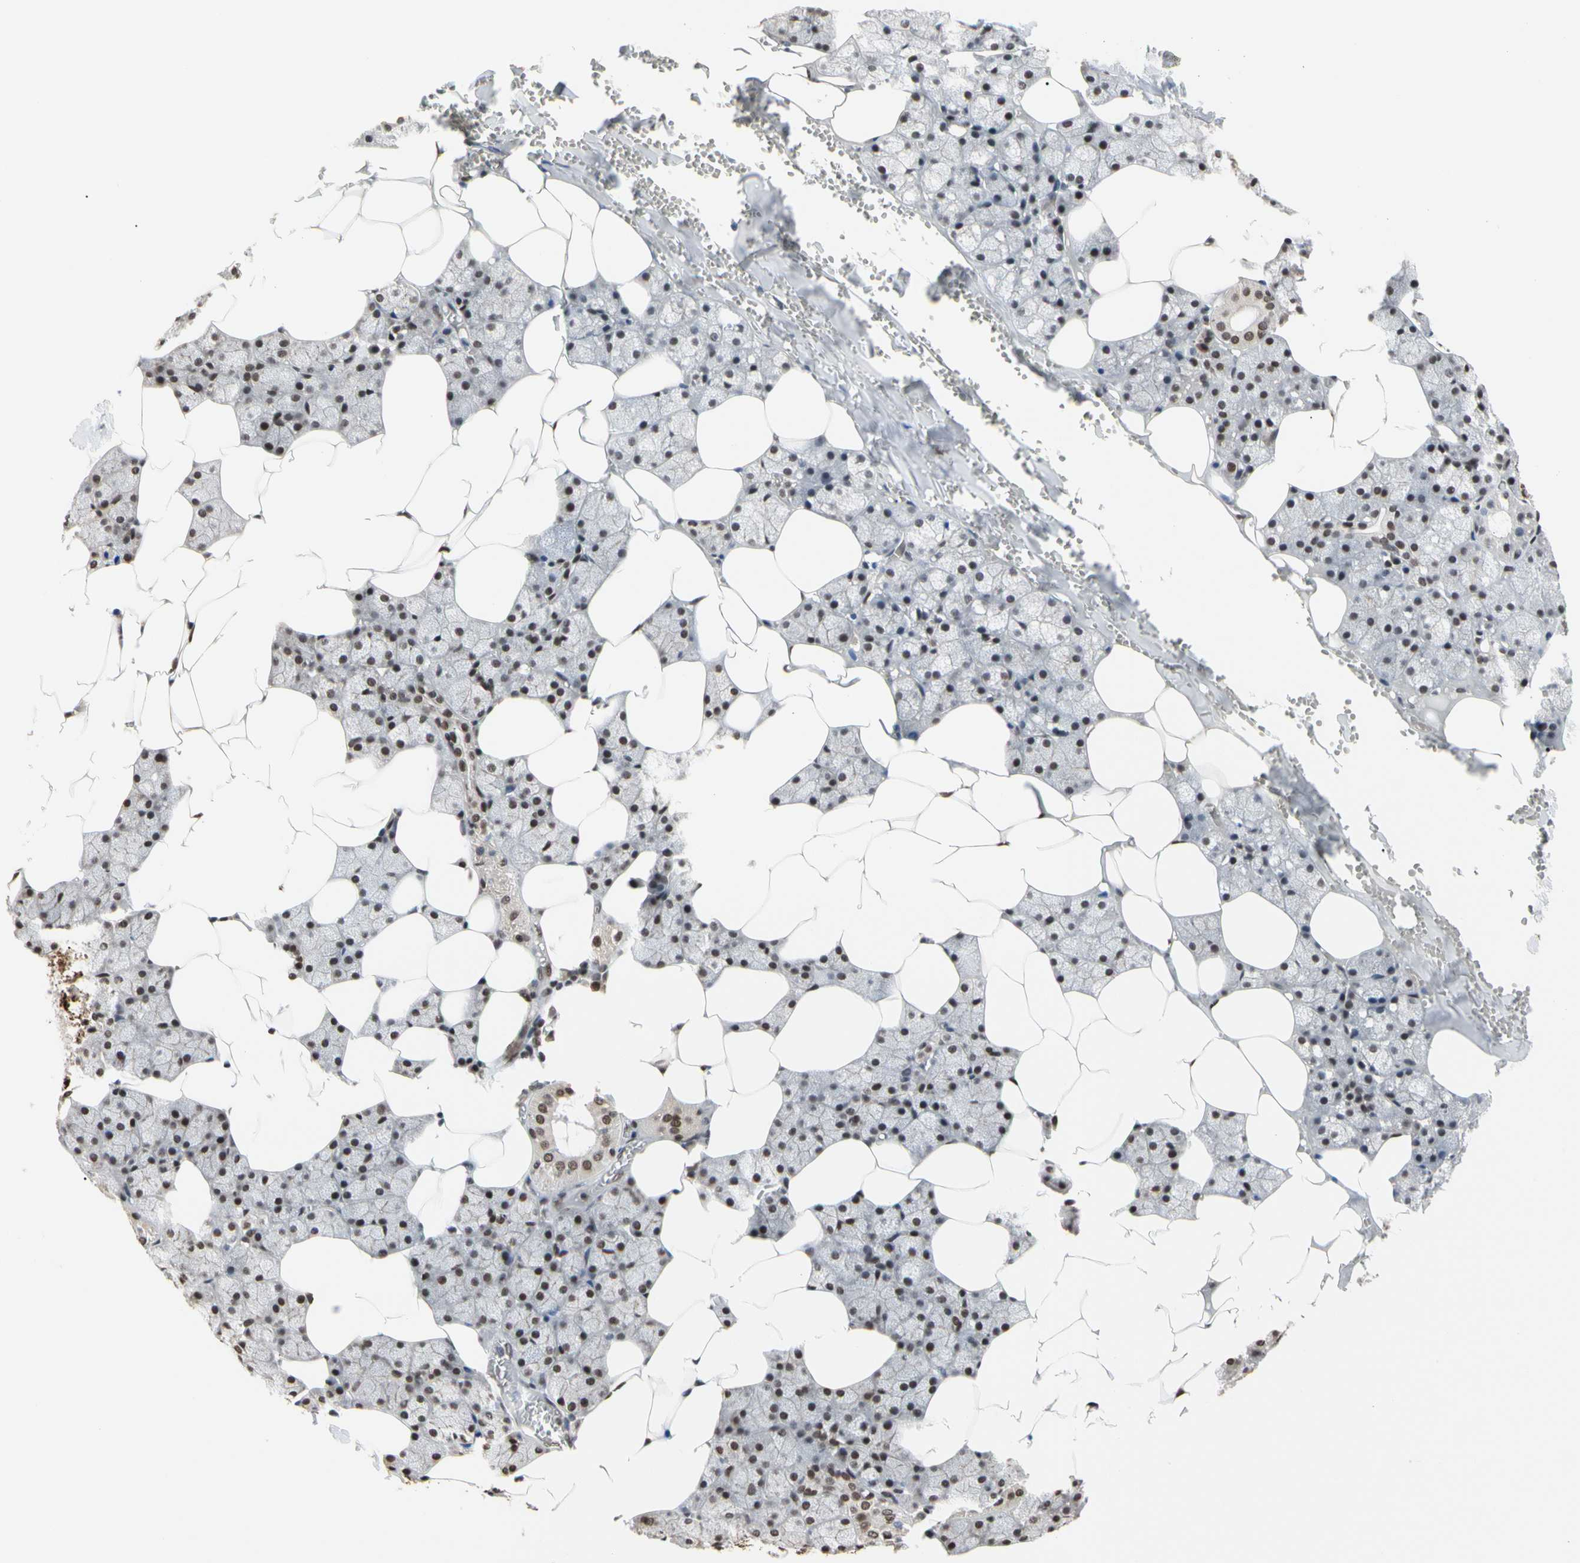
{"staining": {"intensity": "moderate", "quantity": ">75%", "location": "nuclear"}, "tissue": "salivary gland", "cell_type": "Glandular cells", "image_type": "normal", "snomed": [{"axis": "morphology", "description": "Normal tissue, NOS"}, {"axis": "topography", "description": "Salivary gland"}], "caption": "Immunohistochemistry (IHC) staining of normal salivary gland, which exhibits medium levels of moderate nuclear expression in approximately >75% of glandular cells indicating moderate nuclear protein positivity. The staining was performed using DAB (brown) for protein detection and nuclei were counterstained in hematoxylin (blue).", "gene": "FAM98B", "patient": {"sex": "male", "age": 62}}